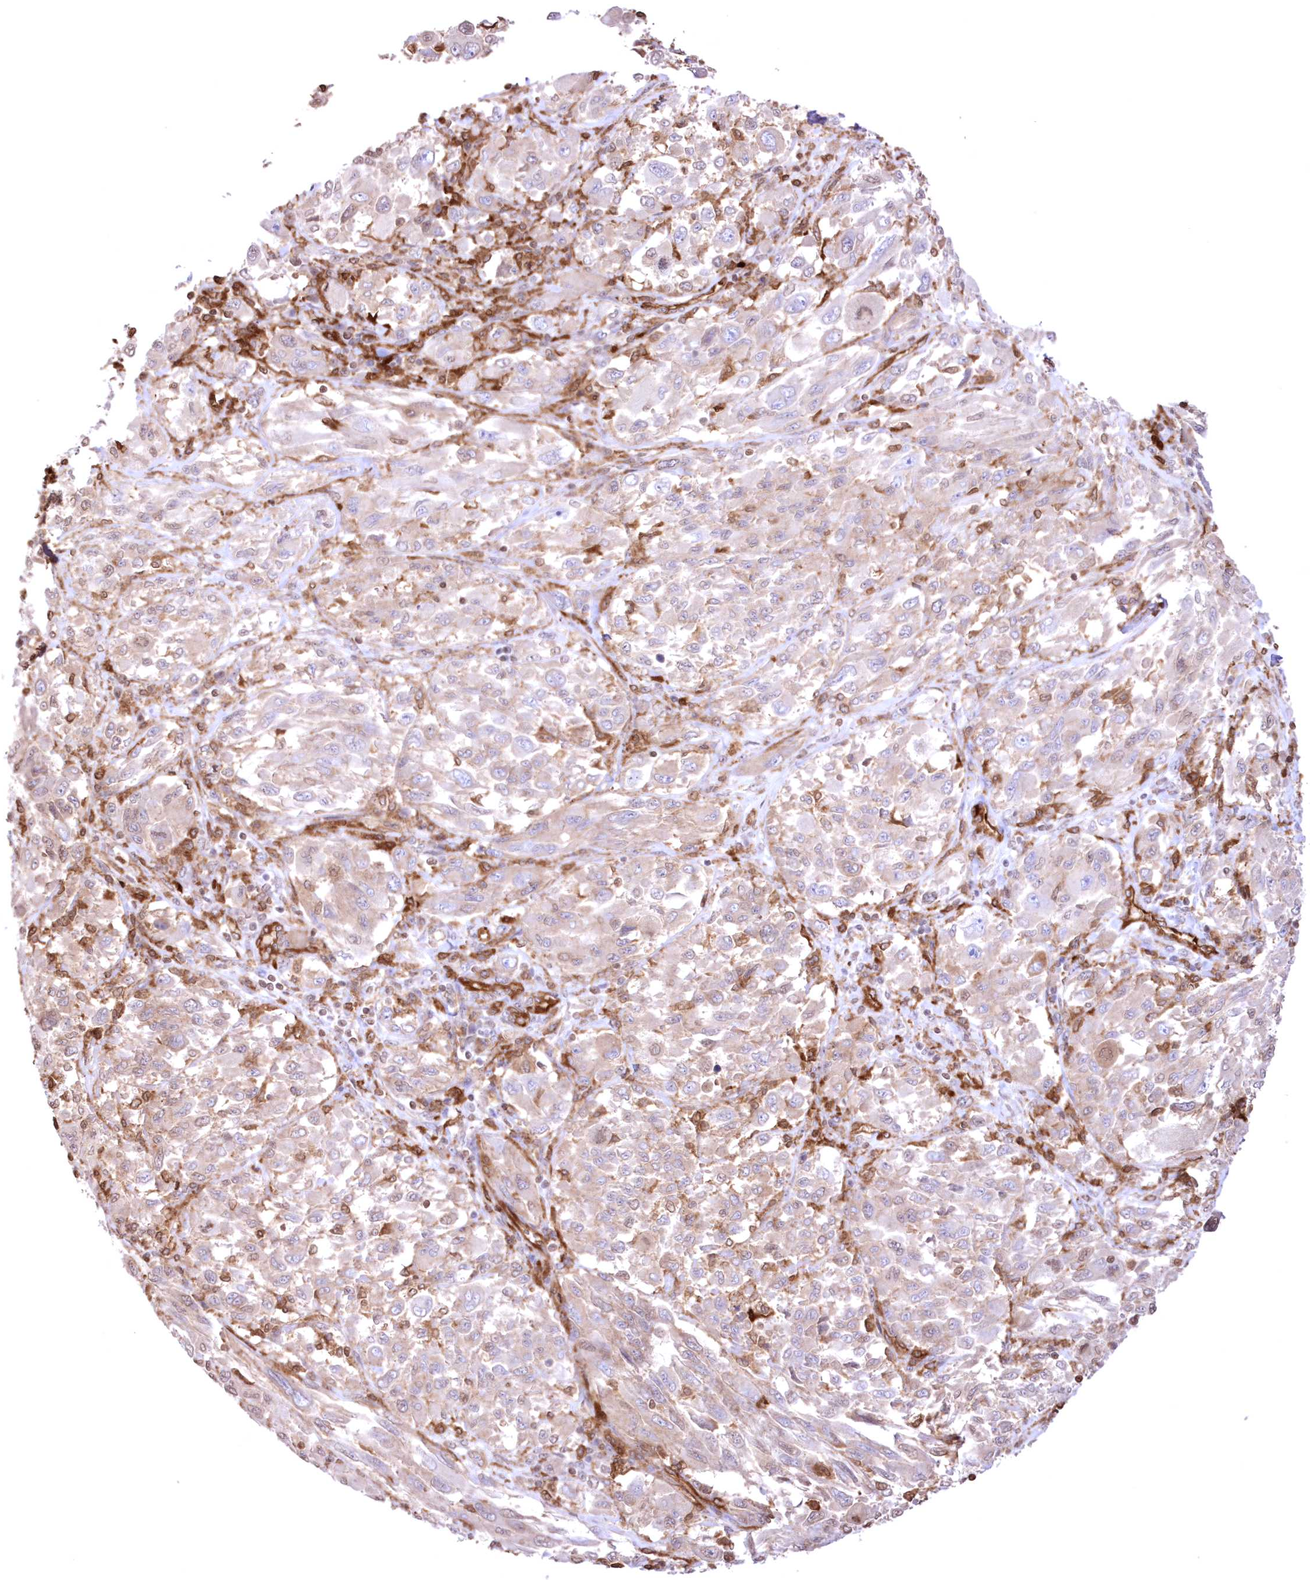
{"staining": {"intensity": "weak", "quantity": "<25%", "location": "cytoplasmic/membranous"}, "tissue": "melanoma", "cell_type": "Tumor cells", "image_type": "cancer", "snomed": [{"axis": "morphology", "description": "Malignant melanoma, NOS"}, {"axis": "topography", "description": "Skin"}], "caption": "DAB (3,3'-diaminobenzidine) immunohistochemical staining of malignant melanoma displays no significant expression in tumor cells.", "gene": "FCHO2", "patient": {"sex": "female", "age": 91}}